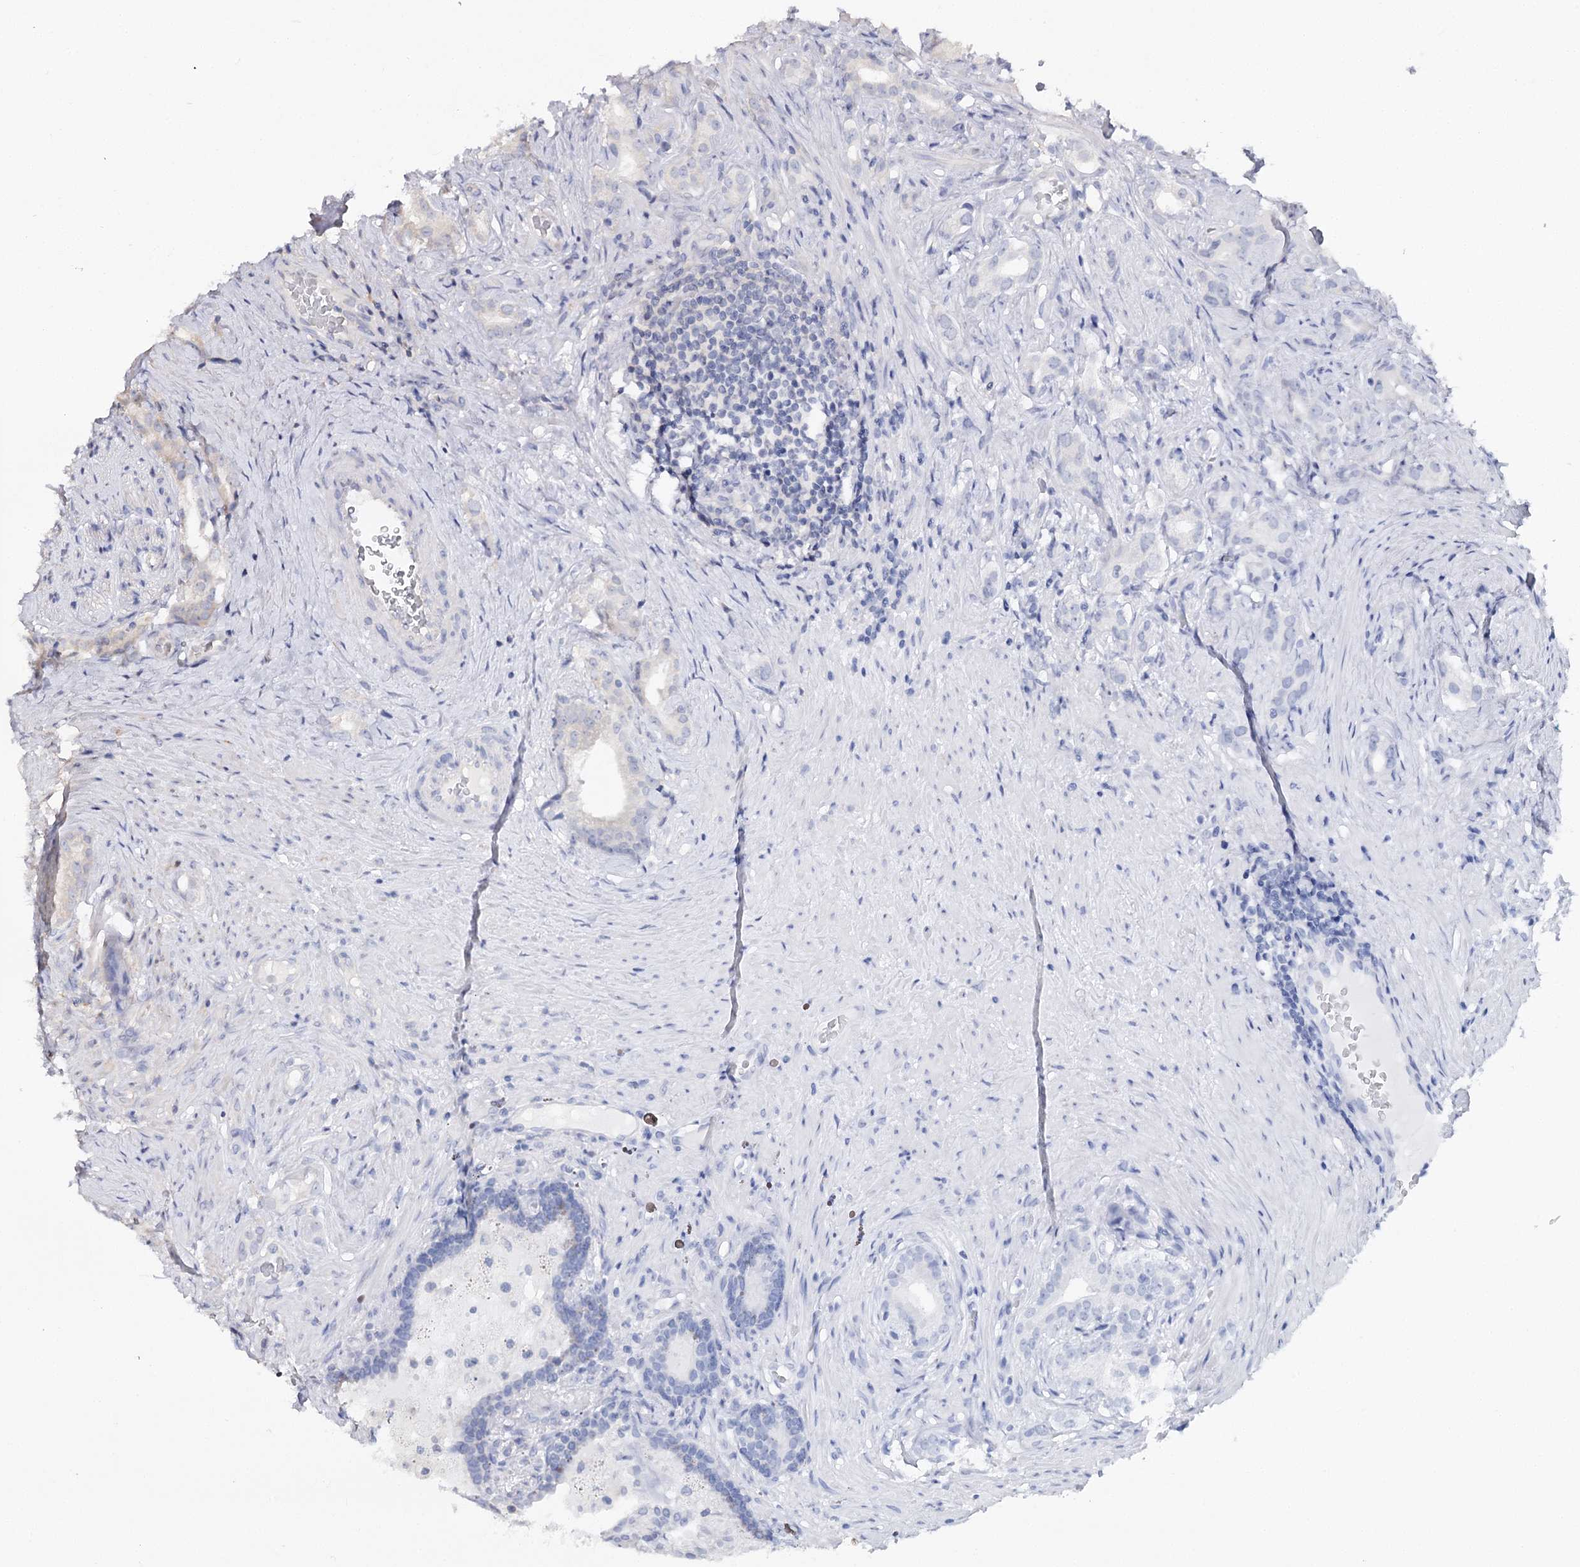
{"staining": {"intensity": "weak", "quantity": "<25%", "location": "cytoplasmic/membranous"}, "tissue": "prostate cancer", "cell_type": "Tumor cells", "image_type": "cancer", "snomed": [{"axis": "morphology", "description": "Adenocarcinoma, Low grade"}, {"axis": "topography", "description": "Prostate"}], "caption": "This is a histopathology image of IHC staining of prostate low-grade adenocarcinoma, which shows no expression in tumor cells.", "gene": "SEC24B", "patient": {"sex": "male", "age": 71}}